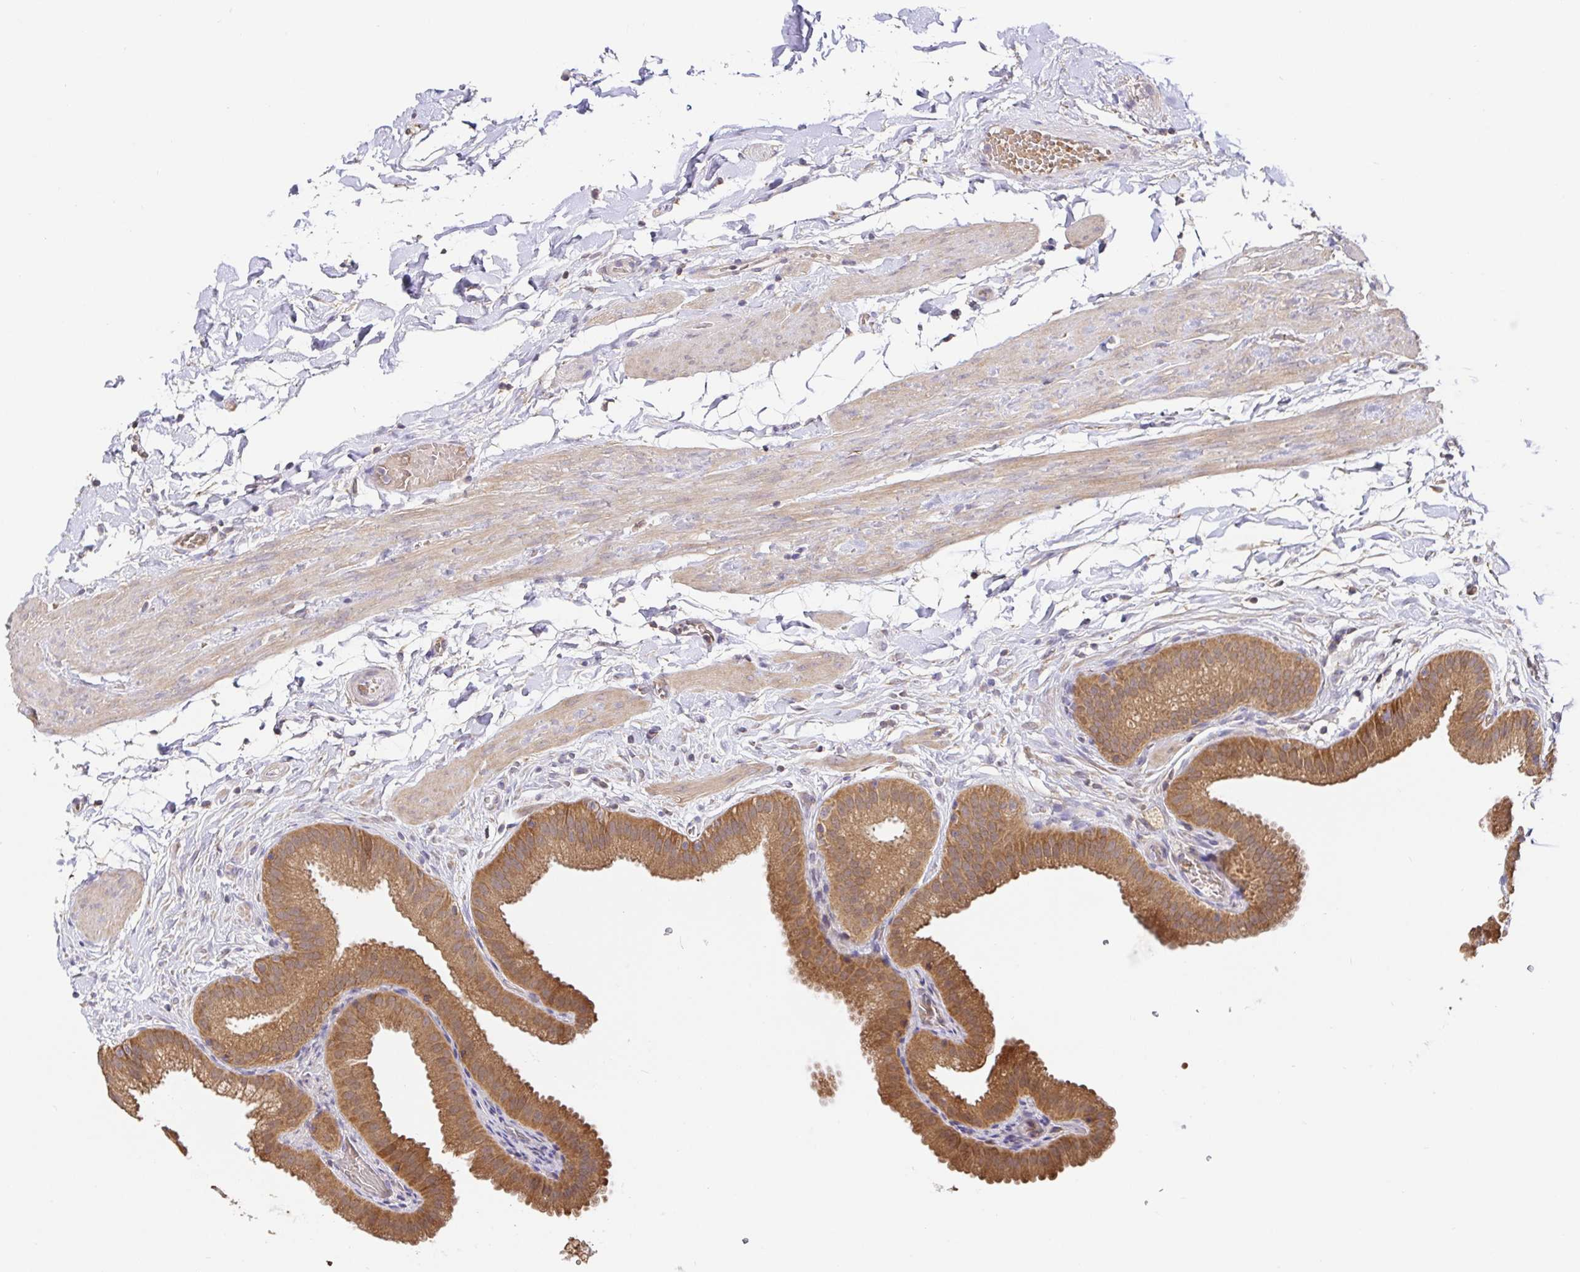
{"staining": {"intensity": "moderate", "quantity": ">75%", "location": "cytoplasmic/membranous"}, "tissue": "gallbladder", "cell_type": "Glandular cells", "image_type": "normal", "snomed": [{"axis": "morphology", "description": "Normal tissue, NOS"}, {"axis": "topography", "description": "Gallbladder"}], "caption": "Immunohistochemistry (DAB) staining of benign gallbladder demonstrates moderate cytoplasmic/membranous protein staining in approximately >75% of glandular cells.", "gene": "HAGH", "patient": {"sex": "female", "age": 63}}